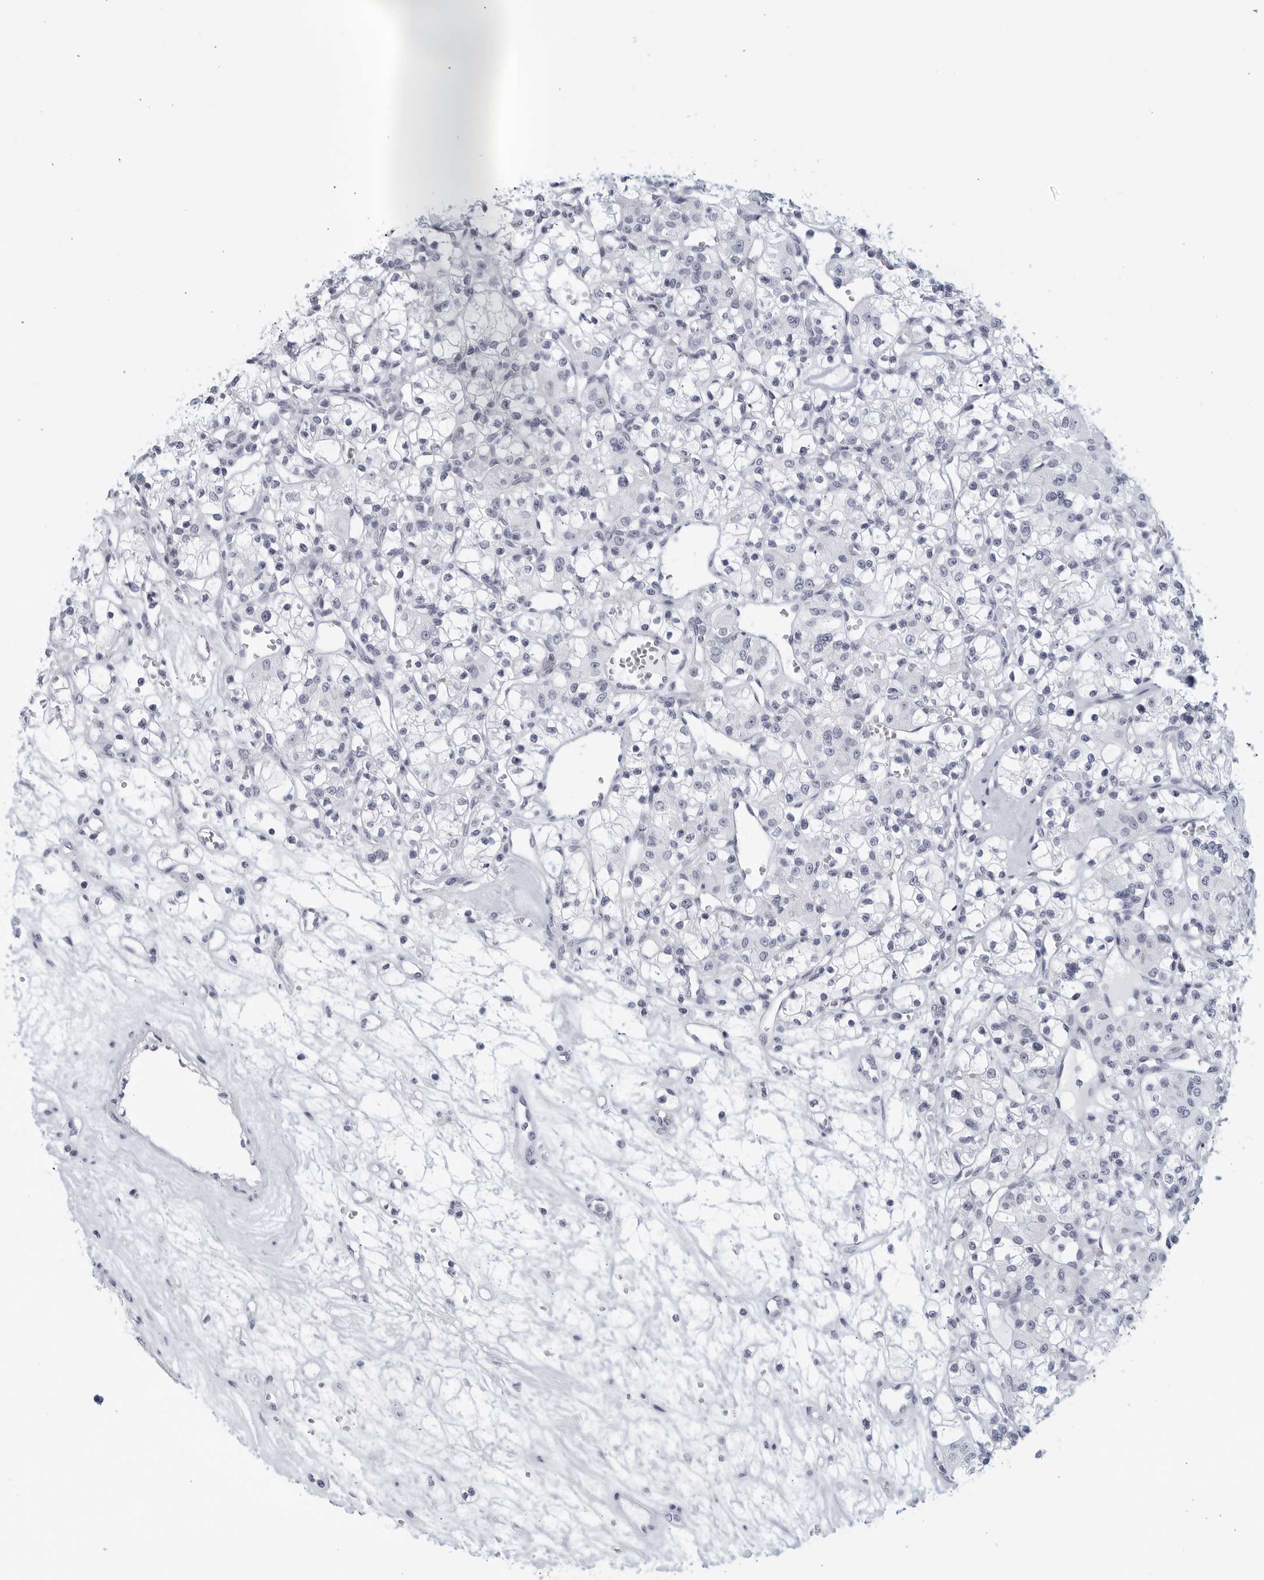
{"staining": {"intensity": "negative", "quantity": "none", "location": "none"}, "tissue": "renal cancer", "cell_type": "Tumor cells", "image_type": "cancer", "snomed": [{"axis": "morphology", "description": "Adenocarcinoma, NOS"}, {"axis": "topography", "description": "Kidney"}], "caption": "Tumor cells are negative for protein expression in human renal adenocarcinoma.", "gene": "KLK7", "patient": {"sex": "female", "age": 59}}